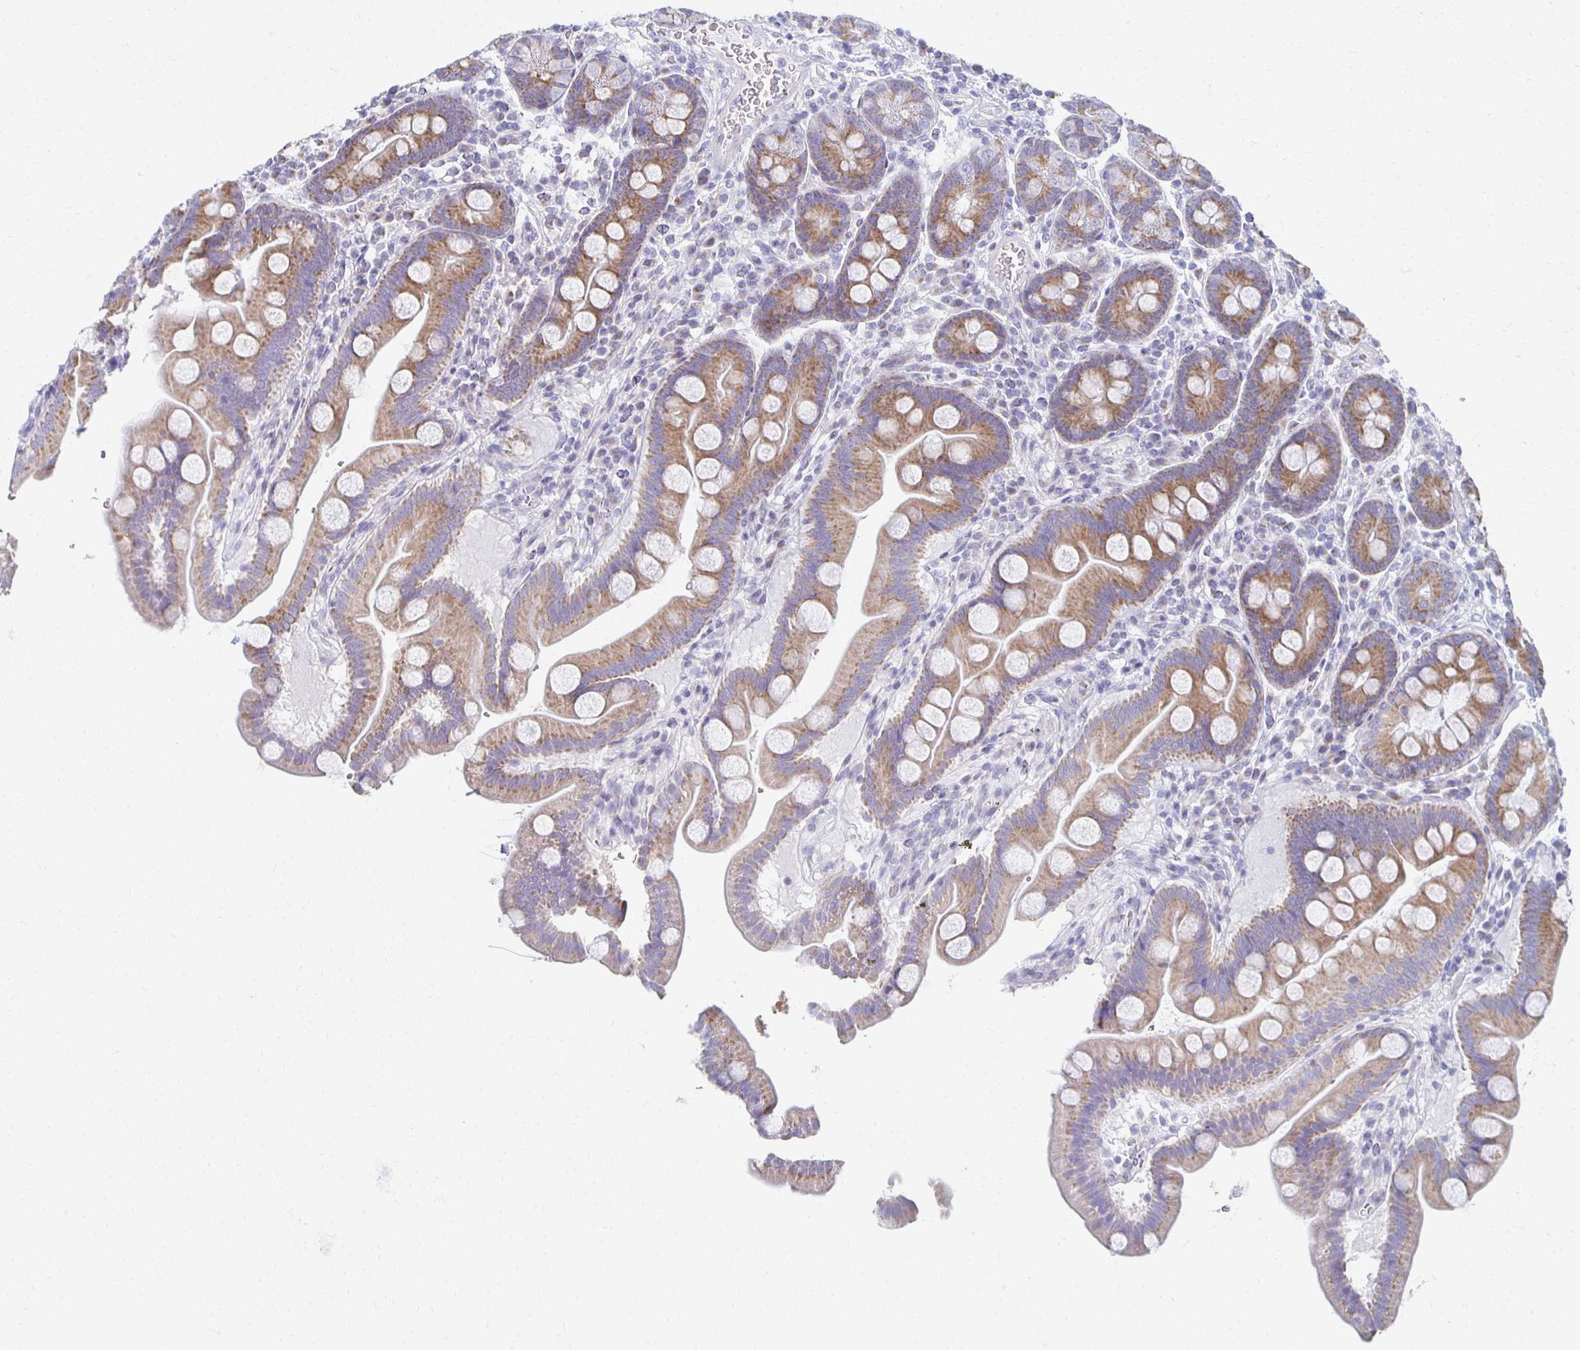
{"staining": {"intensity": "moderate", "quantity": "25%-75%", "location": "cytoplasmic/membranous"}, "tissue": "duodenum", "cell_type": "Glandular cells", "image_type": "normal", "snomed": [{"axis": "morphology", "description": "Normal tissue, NOS"}, {"axis": "topography", "description": "Duodenum"}], "caption": "DAB immunohistochemical staining of normal duodenum shows moderate cytoplasmic/membranous protein expression in approximately 25%-75% of glandular cells. The staining was performed using DAB (3,3'-diaminobenzidine) to visualize the protein expression in brown, while the nuclei were stained in blue with hematoxylin (Magnification: 20x).", "gene": "TEX44", "patient": {"sex": "male", "age": 59}}